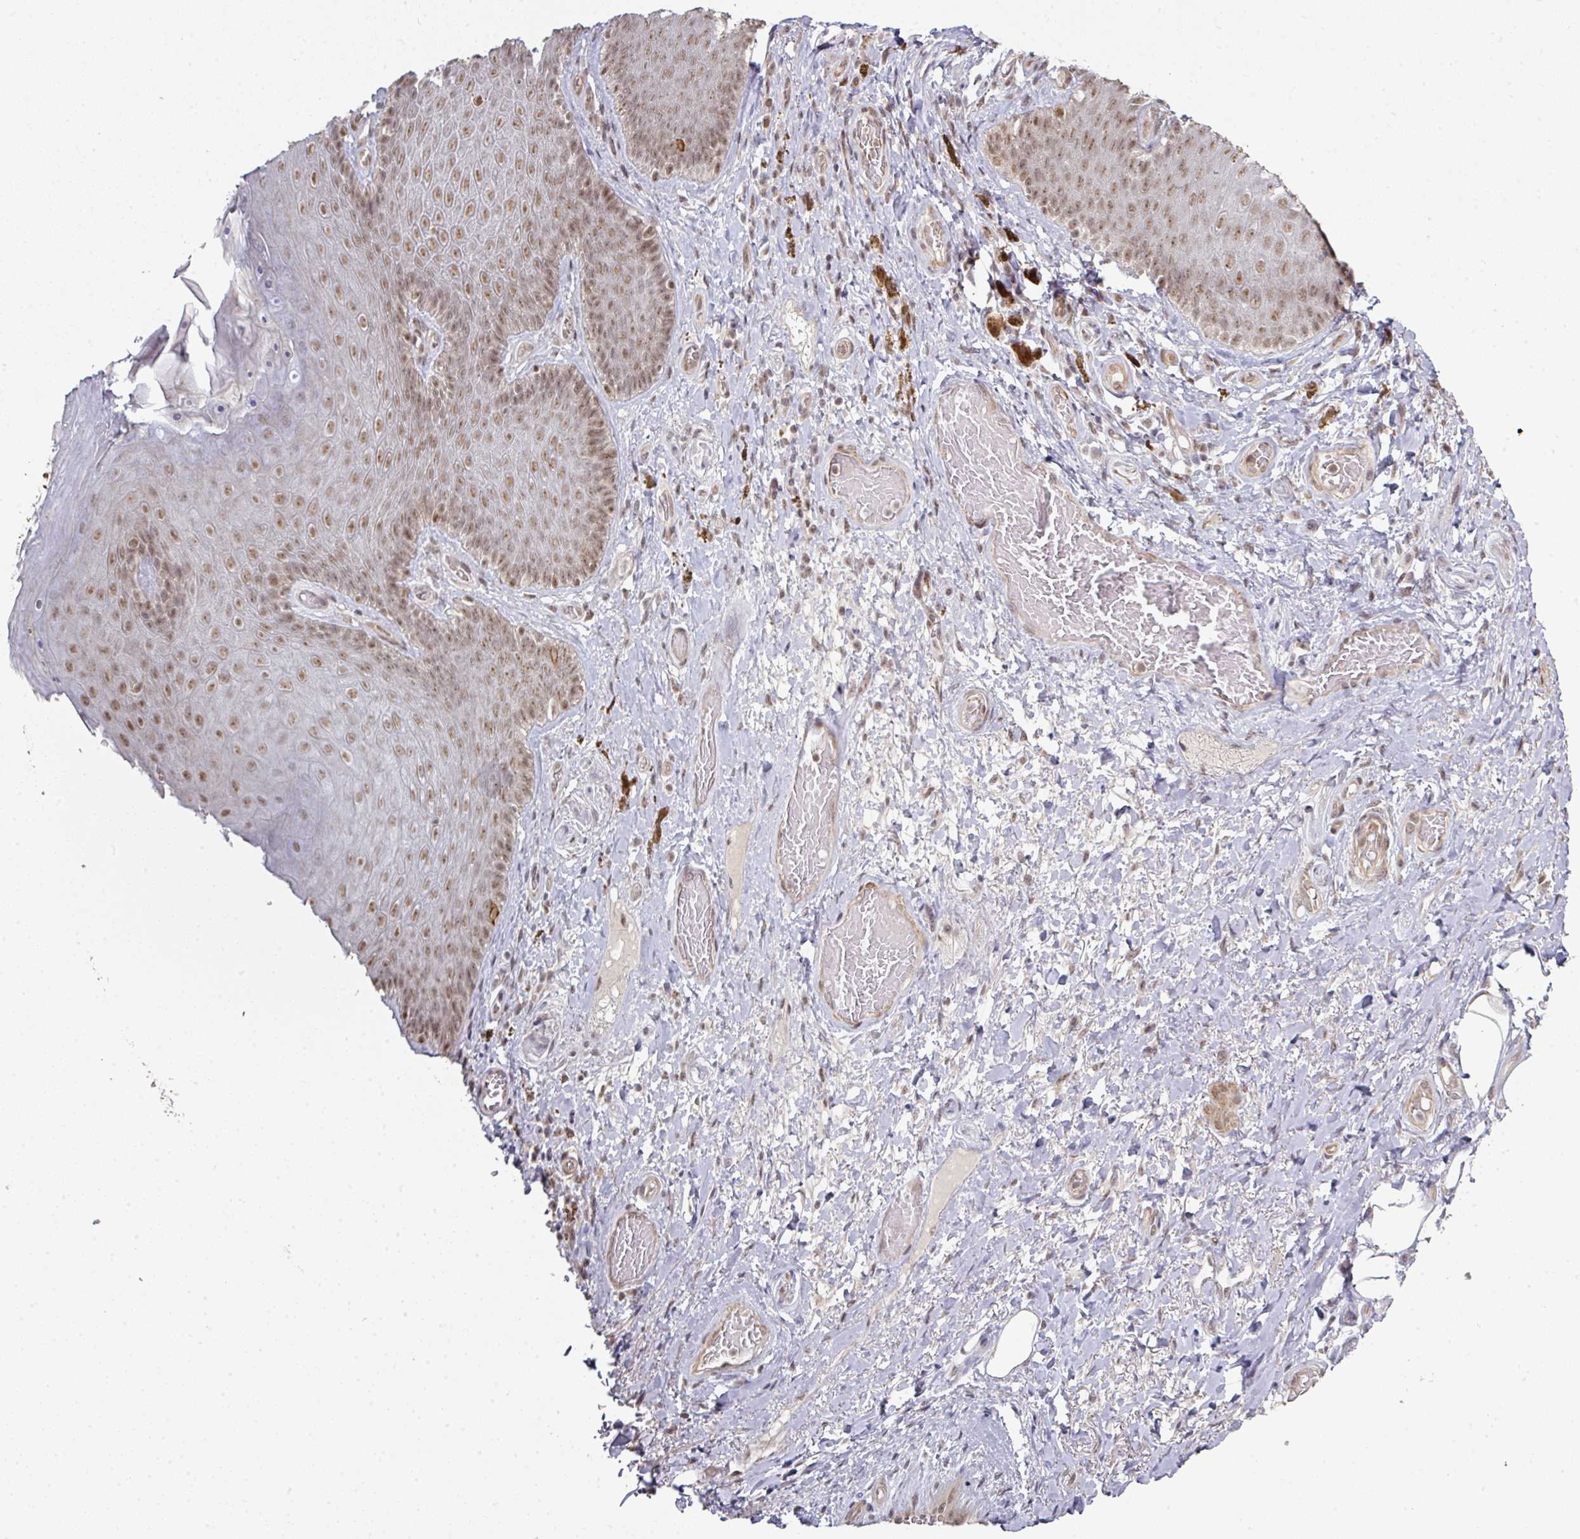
{"staining": {"intensity": "moderate", "quantity": ">75%", "location": "nuclear"}, "tissue": "skin", "cell_type": "Epidermal cells", "image_type": "normal", "snomed": [{"axis": "morphology", "description": "Normal tissue, NOS"}, {"axis": "topography", "description": "Anal"}, {"axis": "topography", "description": "Peripheral nerve tissue"}], "caption": "This is a micrograph of immunohistochemistry staining of benign skin, which shows moderate expression in the nuclear of epidermal cells.", "gene": "GTF2H3", "patient": {"sex": "male", "age": 53}}